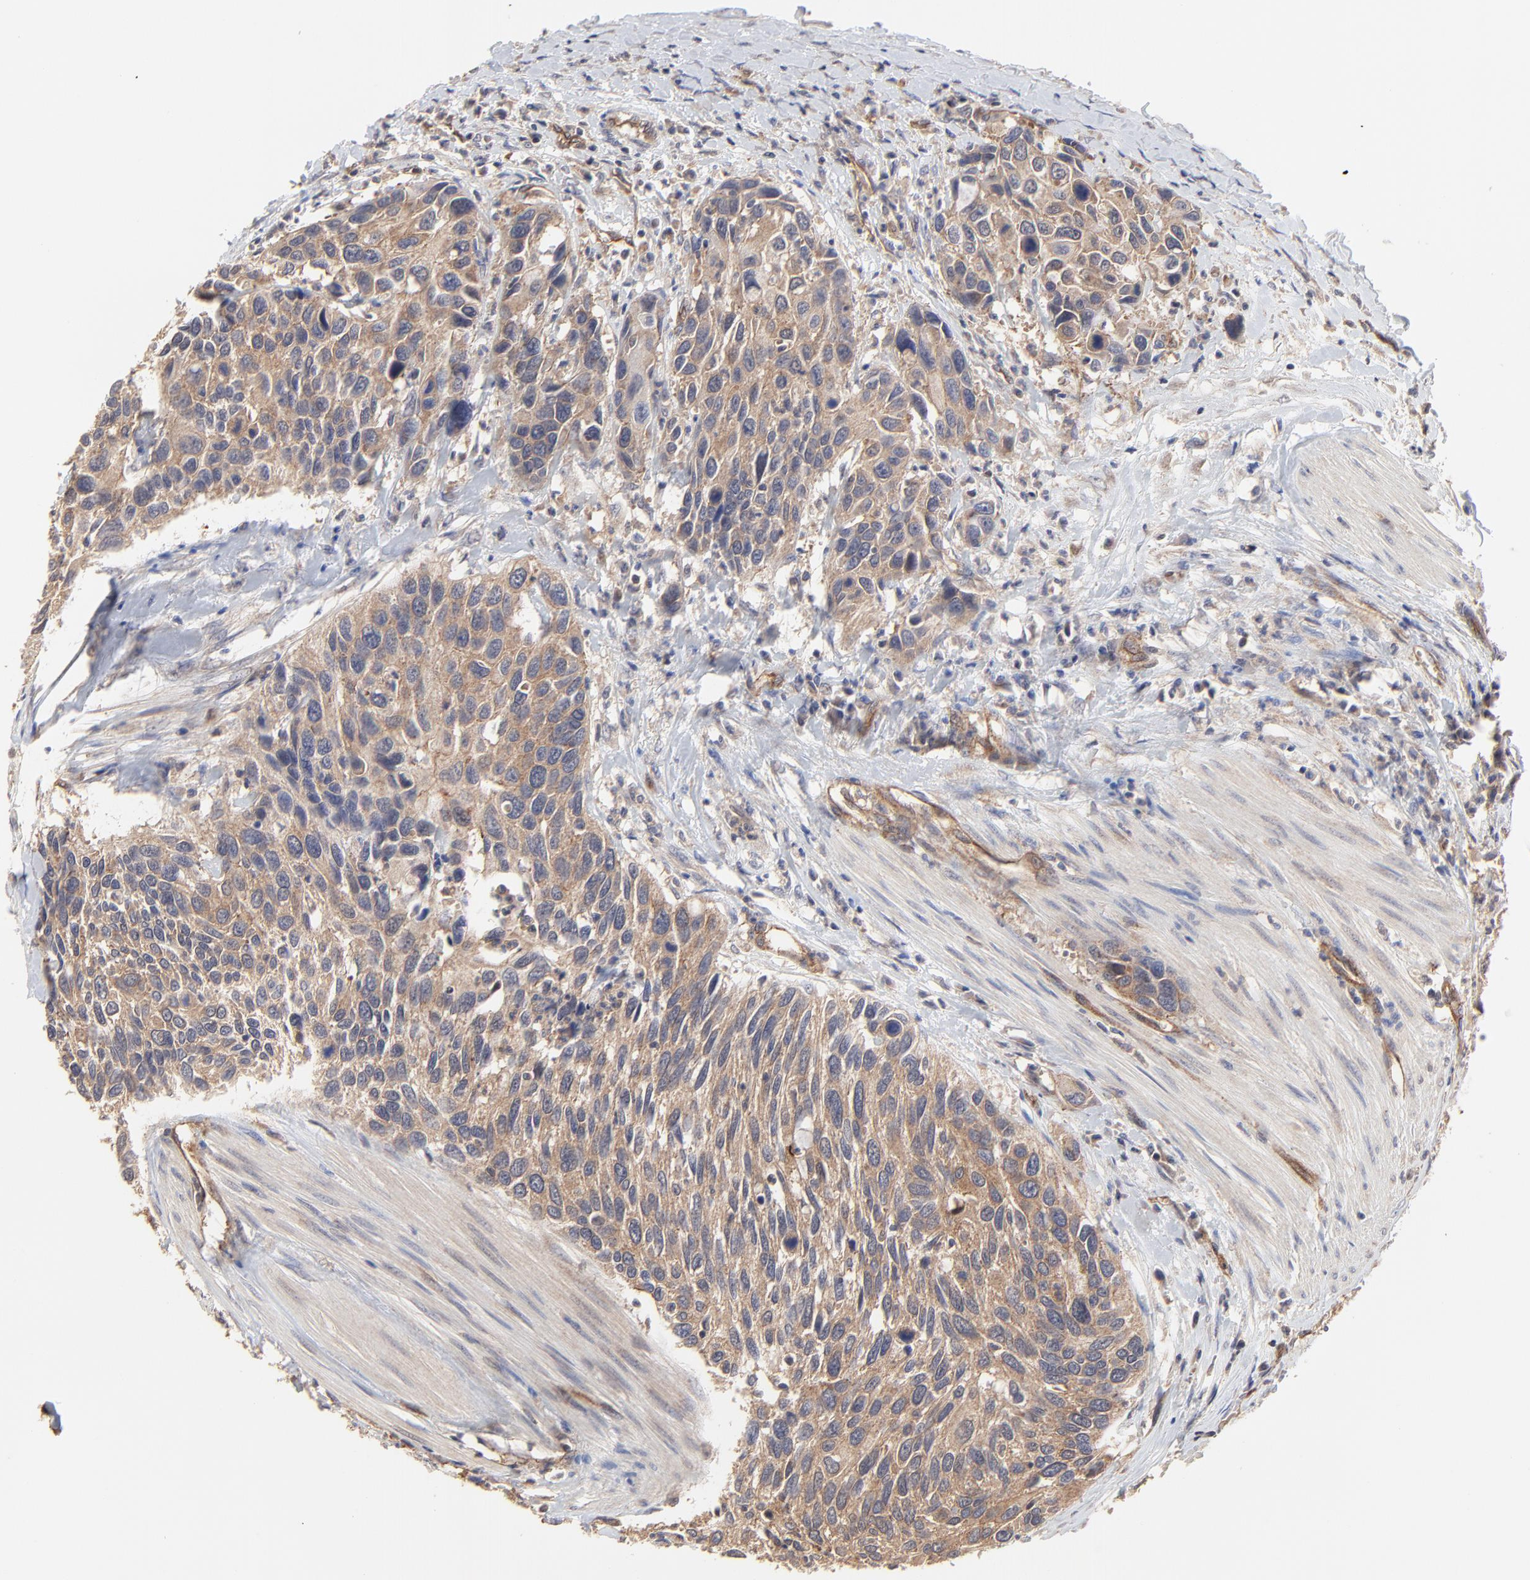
{"staining": {"intensity": "moderate", "quantity": ">75%", "location": "cytoplasmic/membranous"}, "tissue": "urothelial cancer", "cell_type": "Tumor cells", "image_type": "cancer", "snomed": [{"axis": "morphology", "description": "Urothelial carcinoma, High grade"}, {"axis": "topography", "description": "Urinary bladder"}], "caption": "High-grade urothelial carcinoma tissue reveals moderate cytoplasmic/membranous positivity in about >75% of tumor cells", "gene": "ARMT1", "patient": {"sex": "male", "age": 66}}